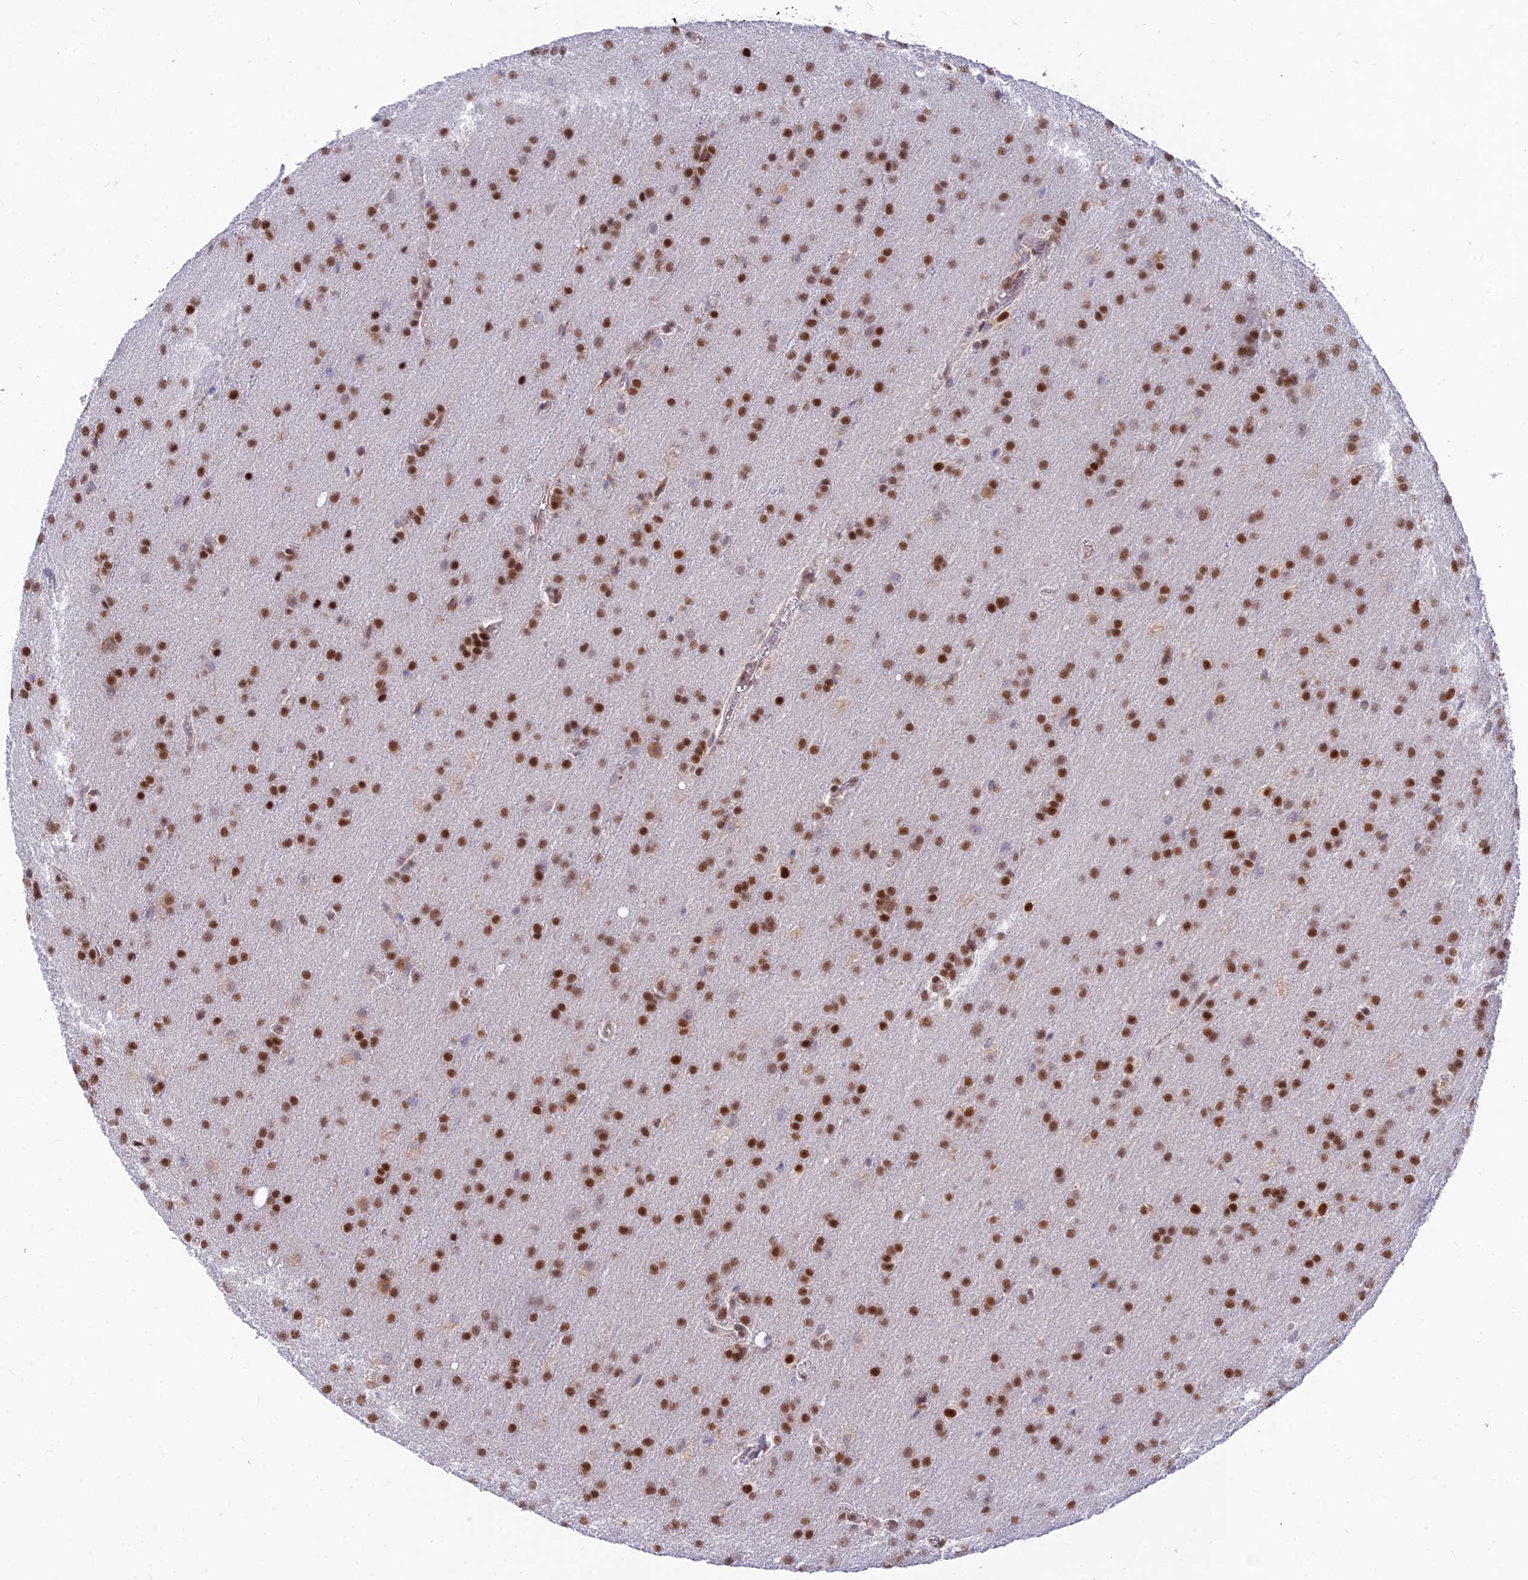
{"staining": {"intensity": "strong", "quantity": ">75%", "location": "nuclear"}, "tissue": "glioma", "cell_type": "Tumor cells", "image_type": "cancer", "snomed": [{"axis": "morphology", "description": "Glioma, malignant, Low grade"}, {"axis": "topography", "description": "Brain"}], "caption": "Brown immunohistochemical staining in human glioma shows strong nuclear expression in about >75% of tumor cells.", "gene": "C2orf49", "patient": {"sex": "female", "age": 32}}